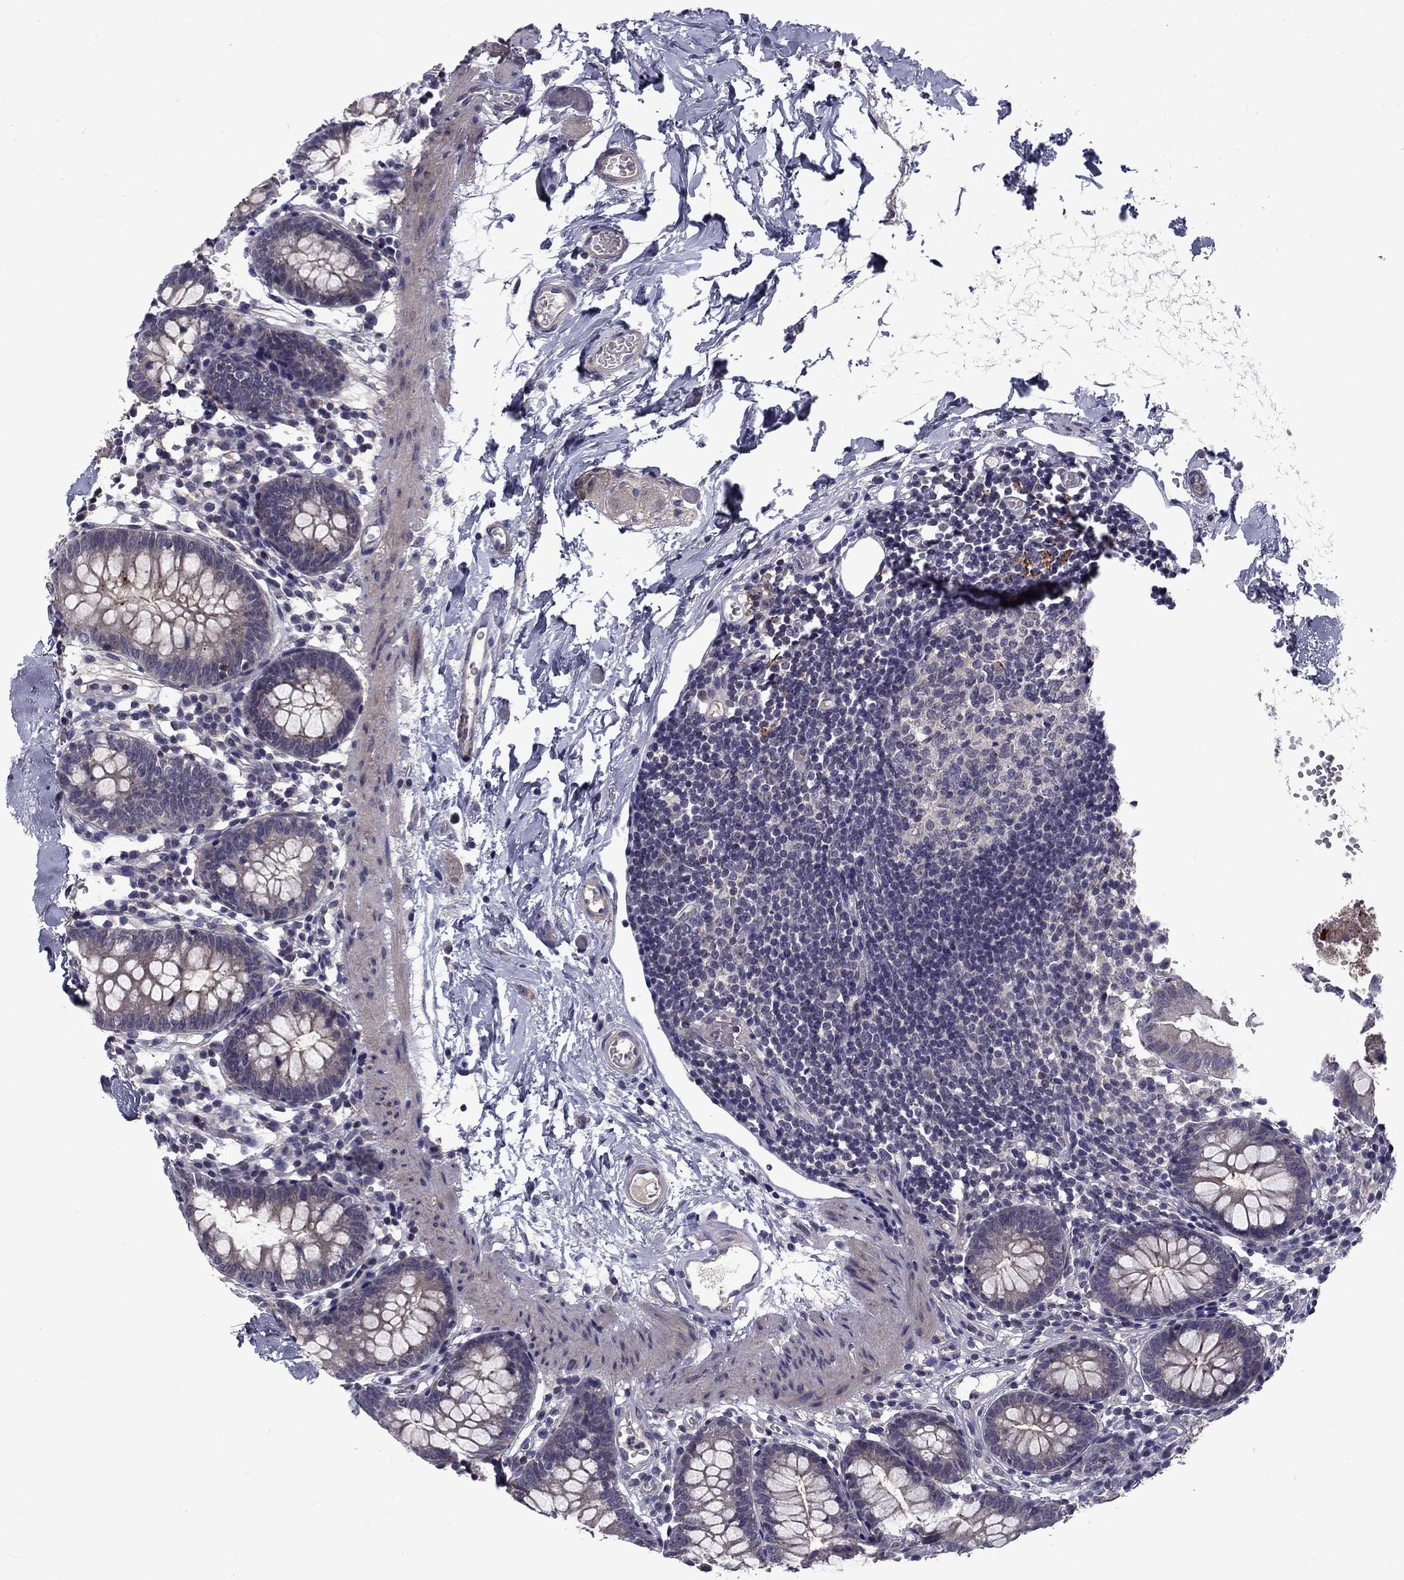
{"staining": {"intensity": "moderate", "quantity": "<25%", "location": "cytoplasmic/membranous"}, "tissue": "small intestine", "cell_type": "Glandular cells", "image_type": "normal", "snomed": [{"axis": "morphology", "description": "Normal tissue, NOS"}, {"axis": "topography", "description": "Small intestine"}], "caption": "Glandular cells demonstrate low levels of moderate cytoplasmic/membranous expression in about <25% of cells in normal small intestine.", "gene": "SNTA1", "patient": {"sex": "female", "age": 90}}